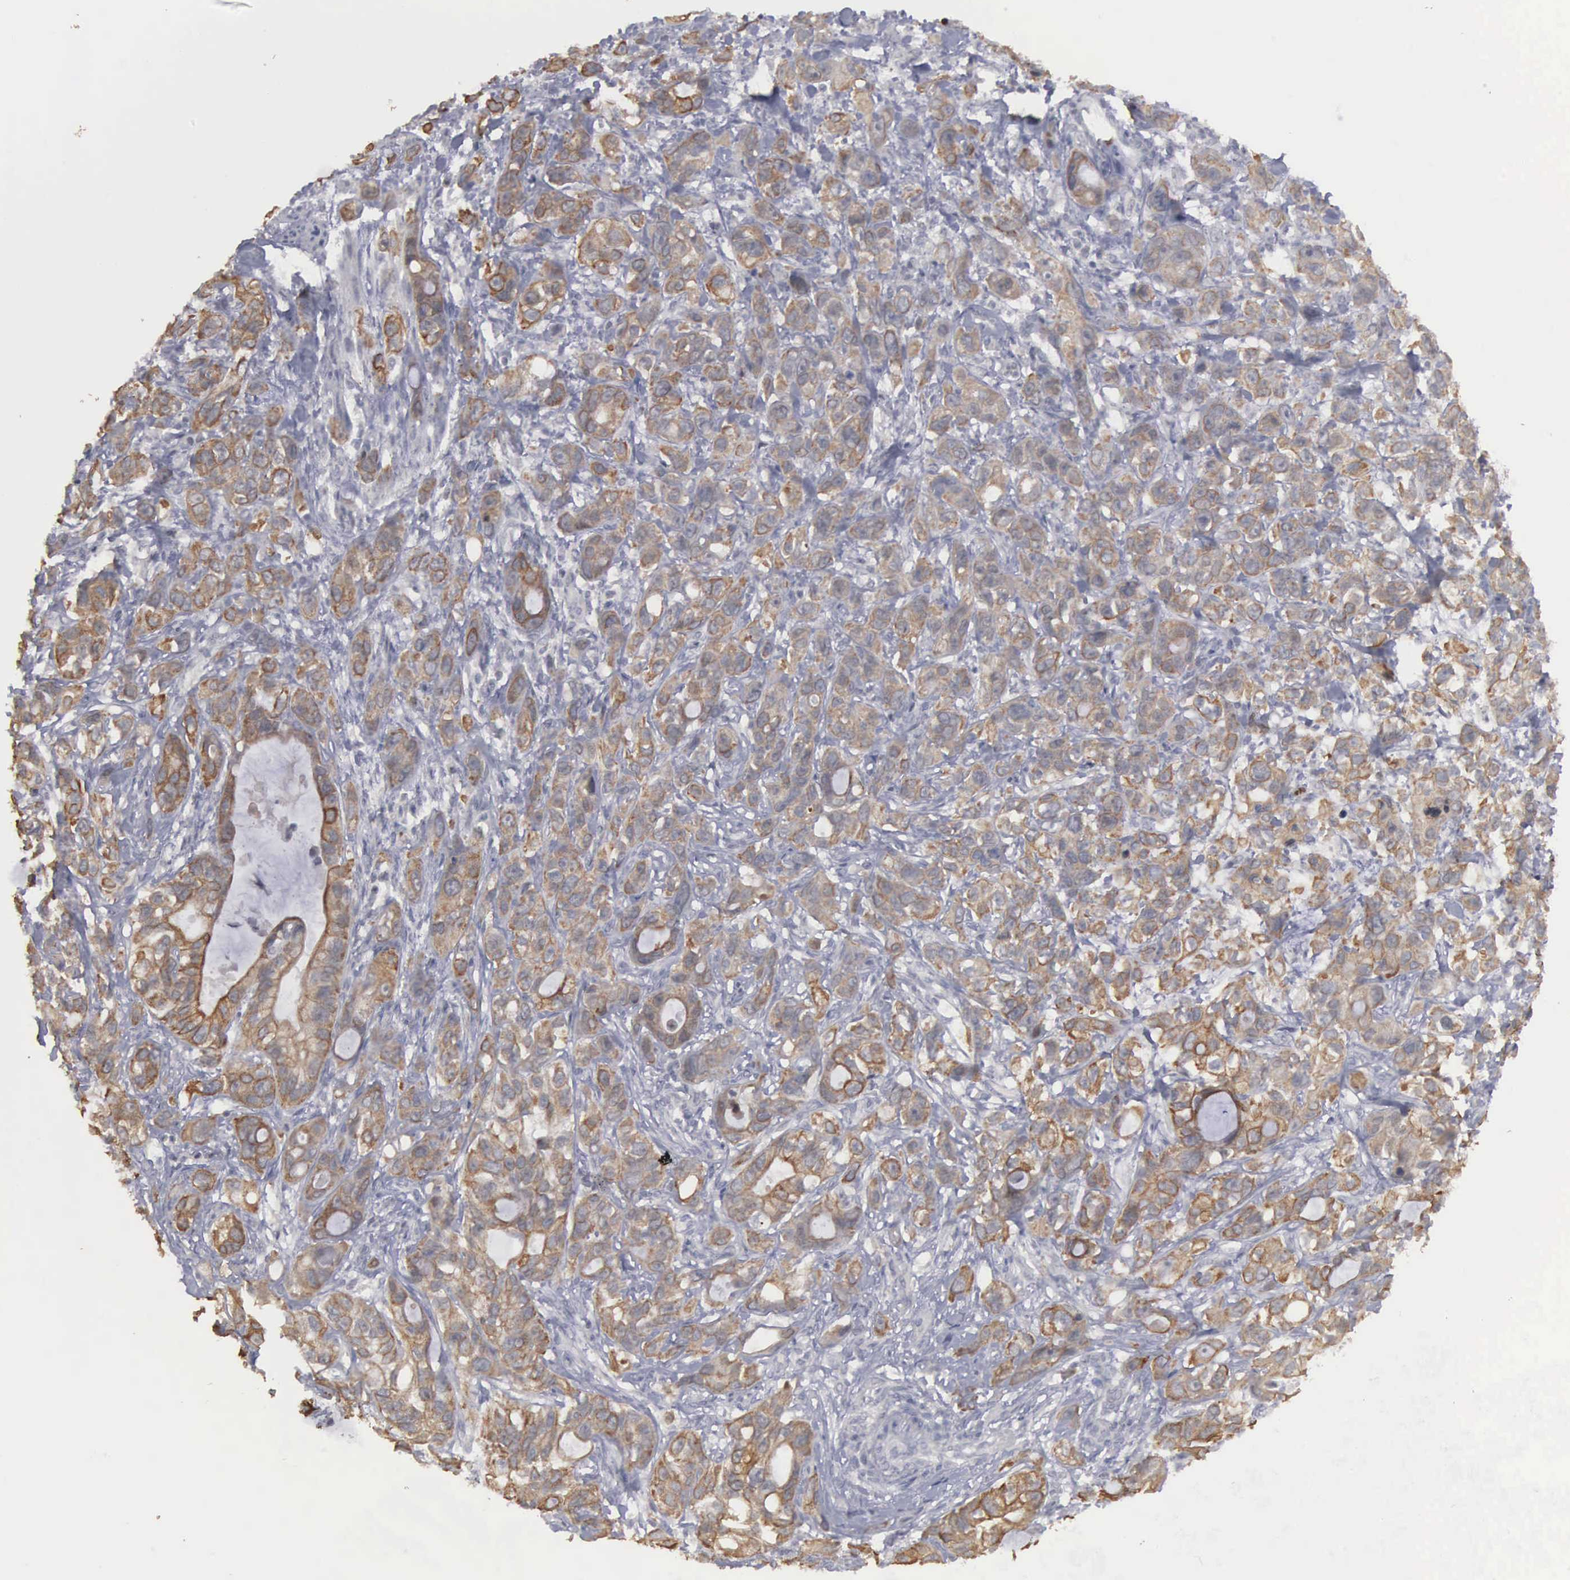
{"staining": {"intensity": "moderate", "quantity": ">75%", "location": "cytoplasmic/membranous"}, "tissue": "stomach cancer", "cell_type": "Tumor cells", "image_type": "cancer", "snomed": [{"axis": "morphology", "description": "Adenocarcinoma, NOS"}, {"axis": "topography", "description": "Stomach, upper"}], "caption": "The micrograph exhibits staining of stomach cancer, revealing moderate cytoplasmic/membranous protein staining (brown color) within tumor cells. The staining was performed using DAB to visualize the protein expression in brown, while the nuclei were stained in blue with hematoxylin (Magnification: 20x).", "gene": "WDR89", "patient": {"sex": "male", "age": 47}}